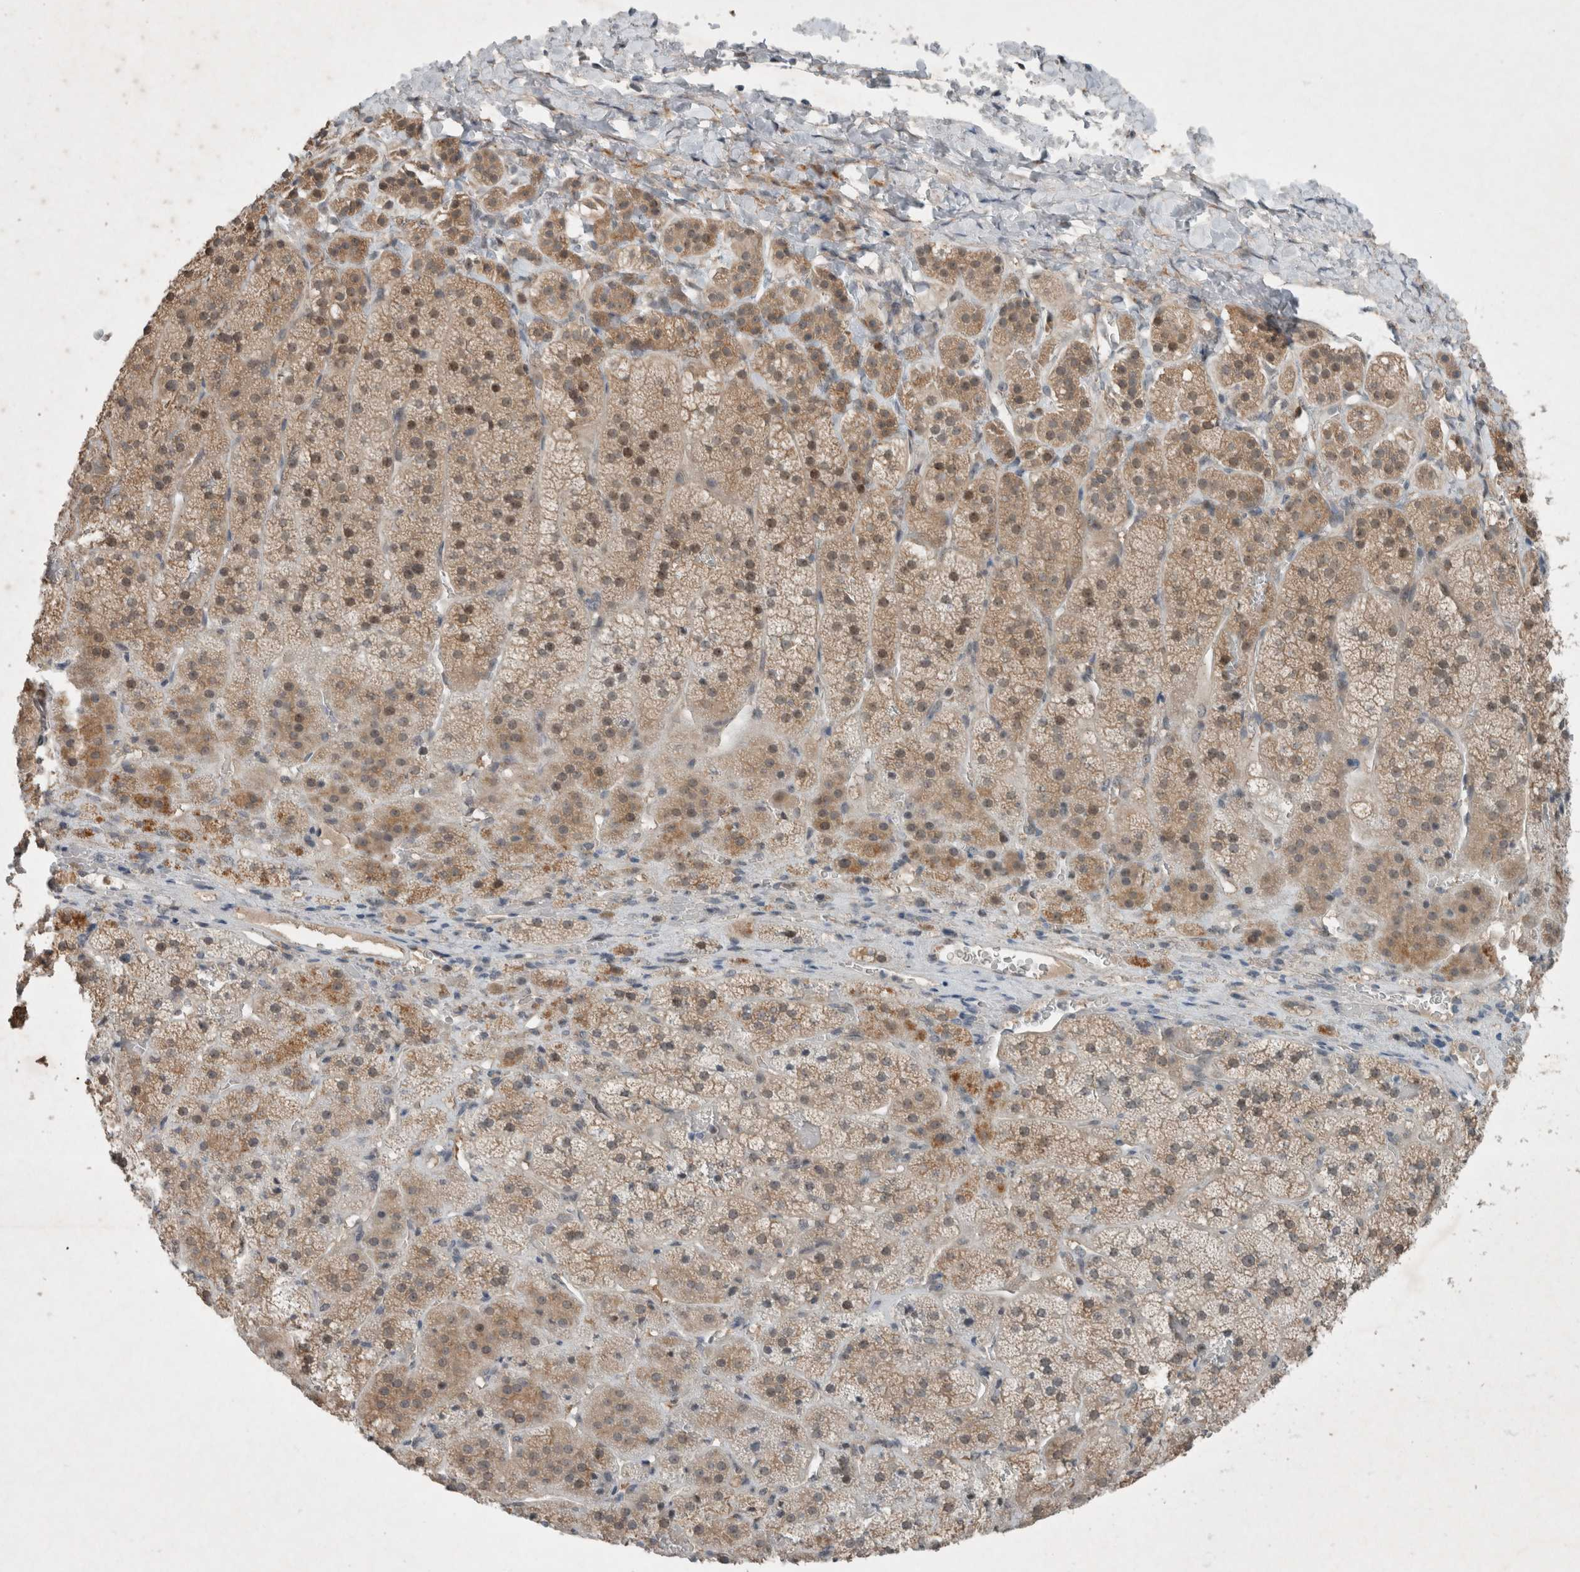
{"staining": {"intensity": "weak", "quantity": ">75%", "location": "cytoplasmic/membranous,nuclear"}, "tissue": "adrenal gland", "cell_type": "Glandular cells", "image_type": "normal", "snomed": [{"axis": "morphology", "description": "Normal tissue, NOS"}, {"axis": "topography", "description": "Adrenal gland"}], "caption": "An image of adrenal gland stained for a protein reveals weak cytoplasmic/membranous,nuclear brown staining in glandular cells. (DAB IHC with brightfield microscopy, high magnification).", "gene": "ENSG00000285245", "patient": {"sex": "female", "age": 44}}